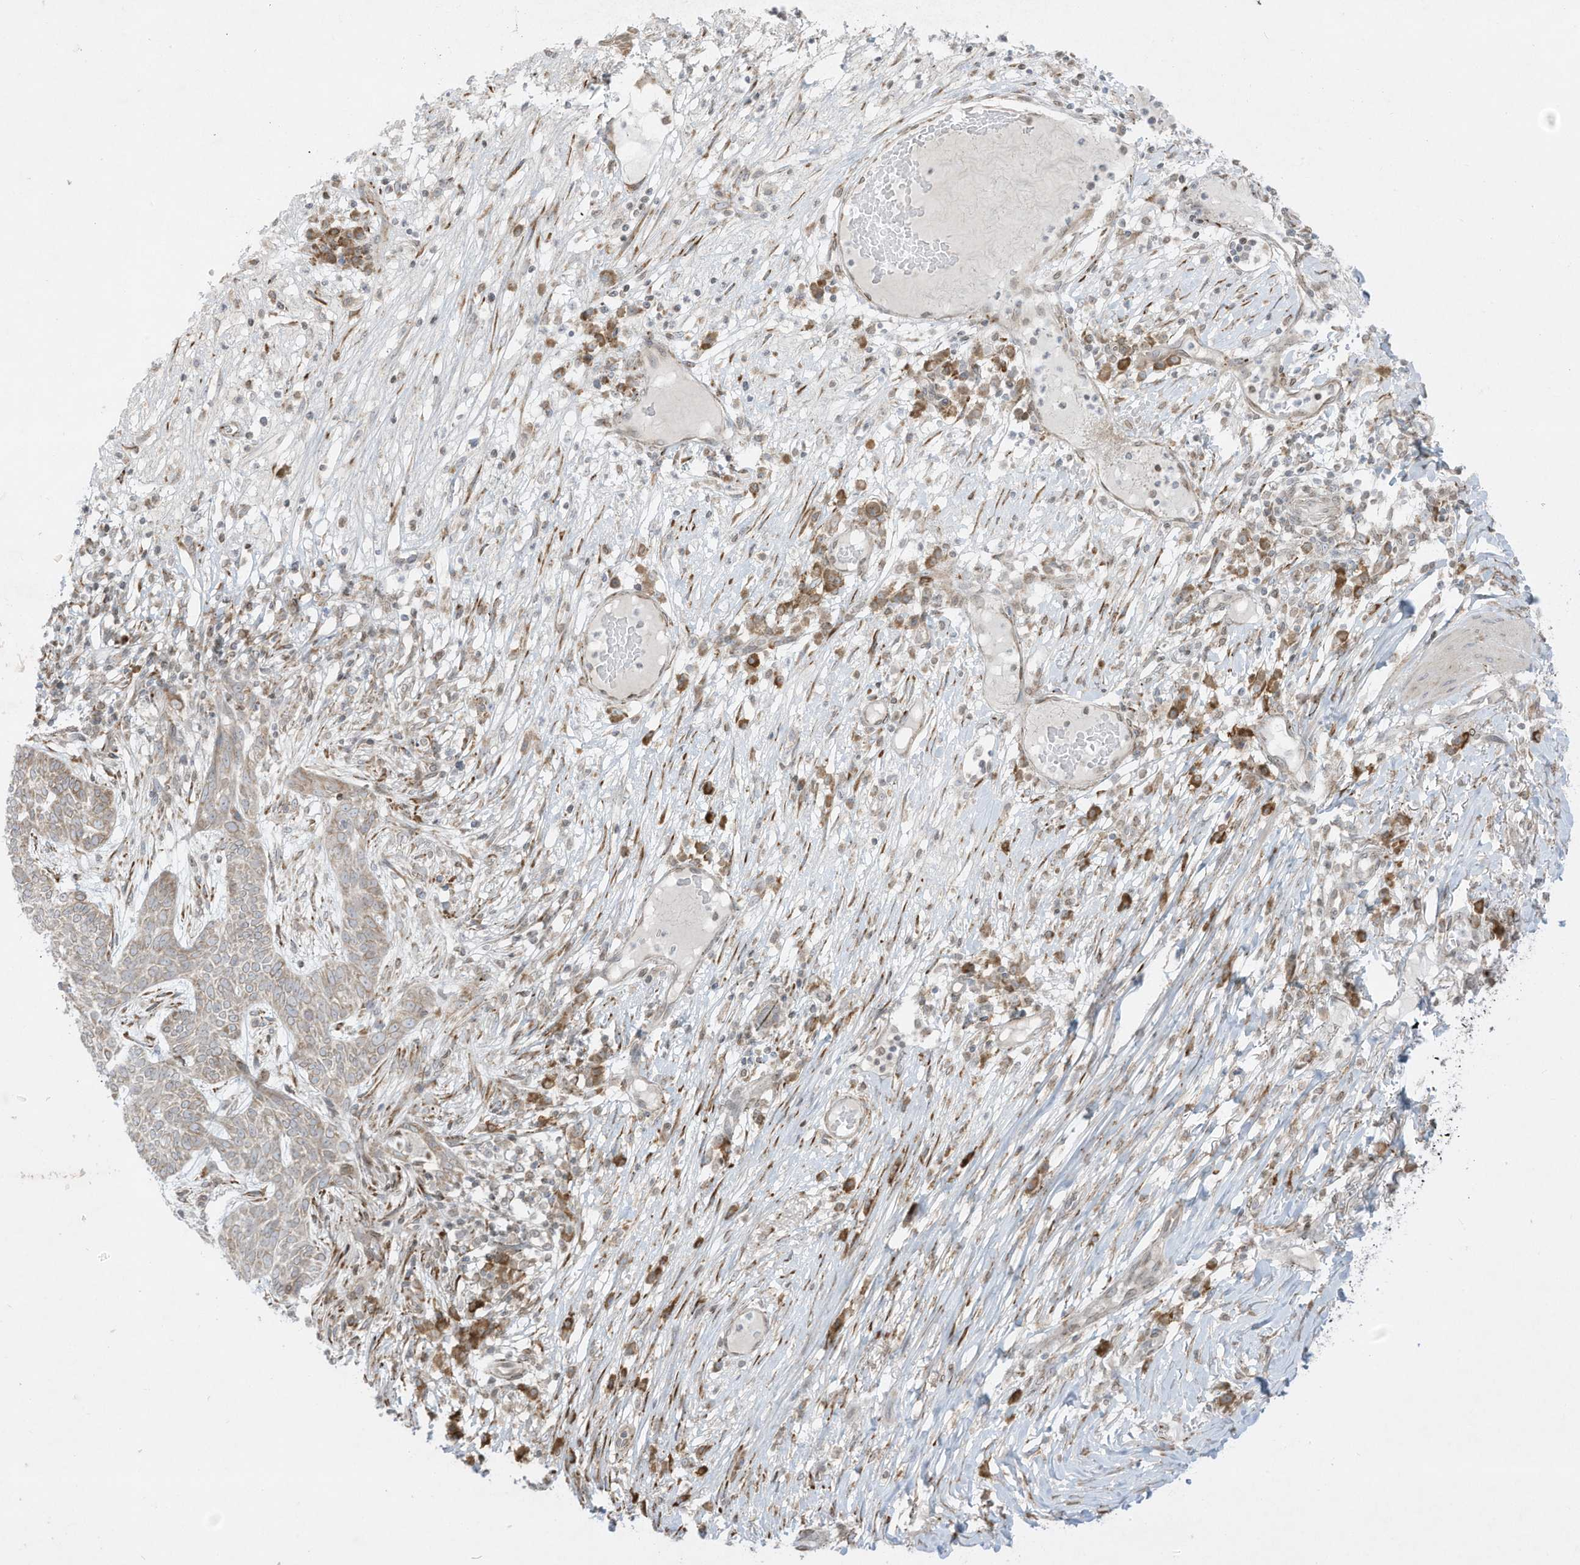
{"staining": {"intensity": "negative", "quantity": "none", "location": "none"}, "tissue": "skin cancer", "cell_type": "Tumor cells", "image_type": "cancer", "snomed": [{"axis": "morphology", "description": "Normal tissue, NOS"}, {"axis": "morphology", "description": "Basal cell carcinoma"}, {"axis": "topography", "description": "Skin"}], "caption": "IHC image of neoplastic tissue: human skin basal cell carcinoma stained with DAB (3,3'-diaminobenzidine) exhibits no significant protein positivity in tumor cells.", "gene": "PTK6", "patient": {"sex": "male", "age": 64}}